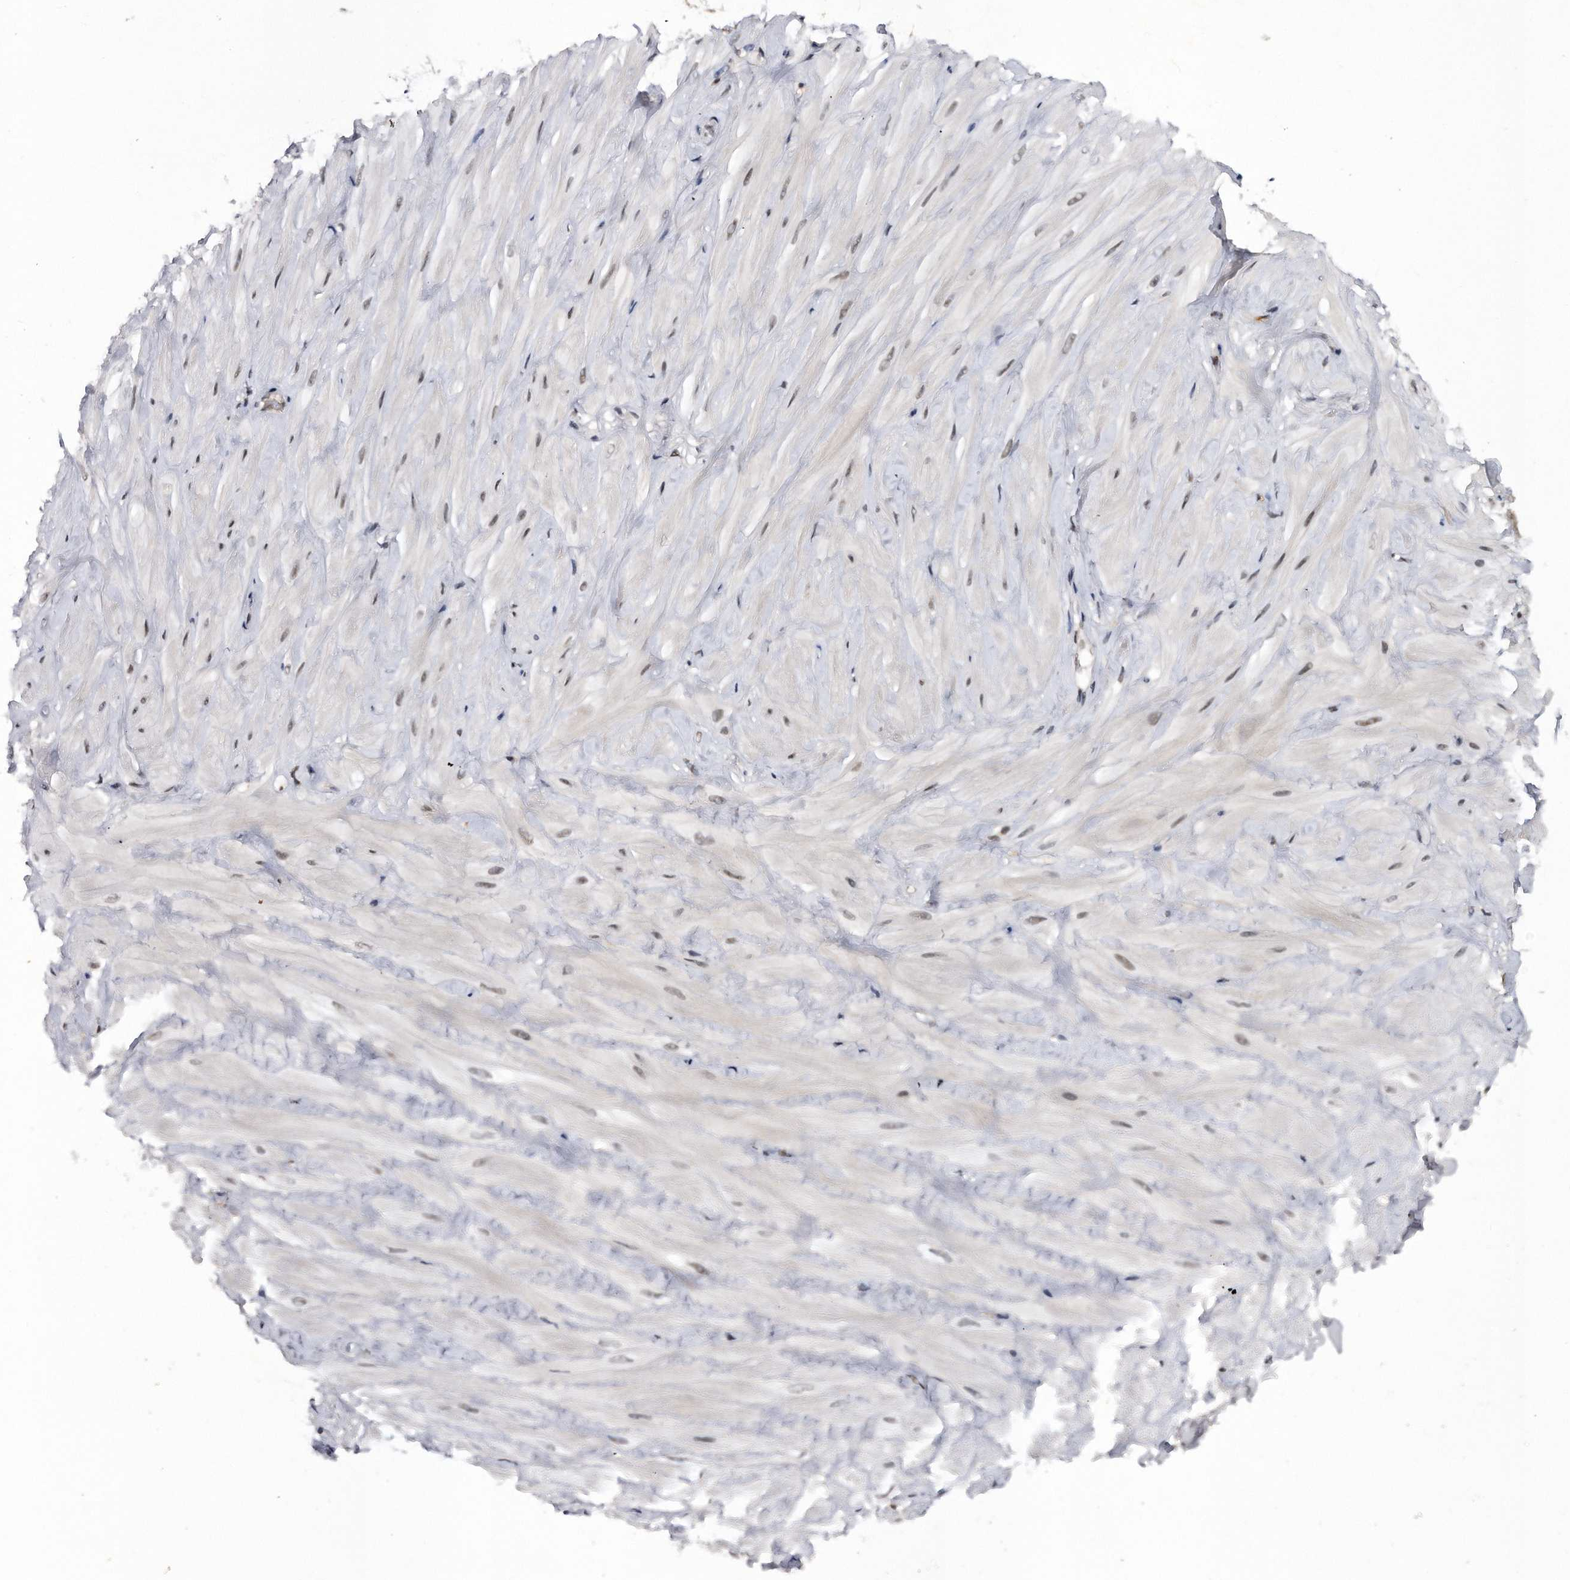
{"staining": {"intensity": "moderate", "quantity": "25%-75%", "location": "nuclear"}, "tissue": "adipose tissue", "cell_type": "Adipocytes", "image_type": "normal", "snomed": [{"axis": "morphology", "description": "Normal tissue, NOS"}, {"axis": "topography", "description": "Adipose tissue"}, {"axis": "topography", "description": "Vascular tissue"}, {"axis": "topography", "description": "Peripheral nerve tissue"}], "caption": "Adipocytes exhibit moderate nuclear expression in about 25%-75% of cells in unremarkable adipose tissue.", "gene": "VIRMA", "patient": {"sex": "male", "age": 25}}